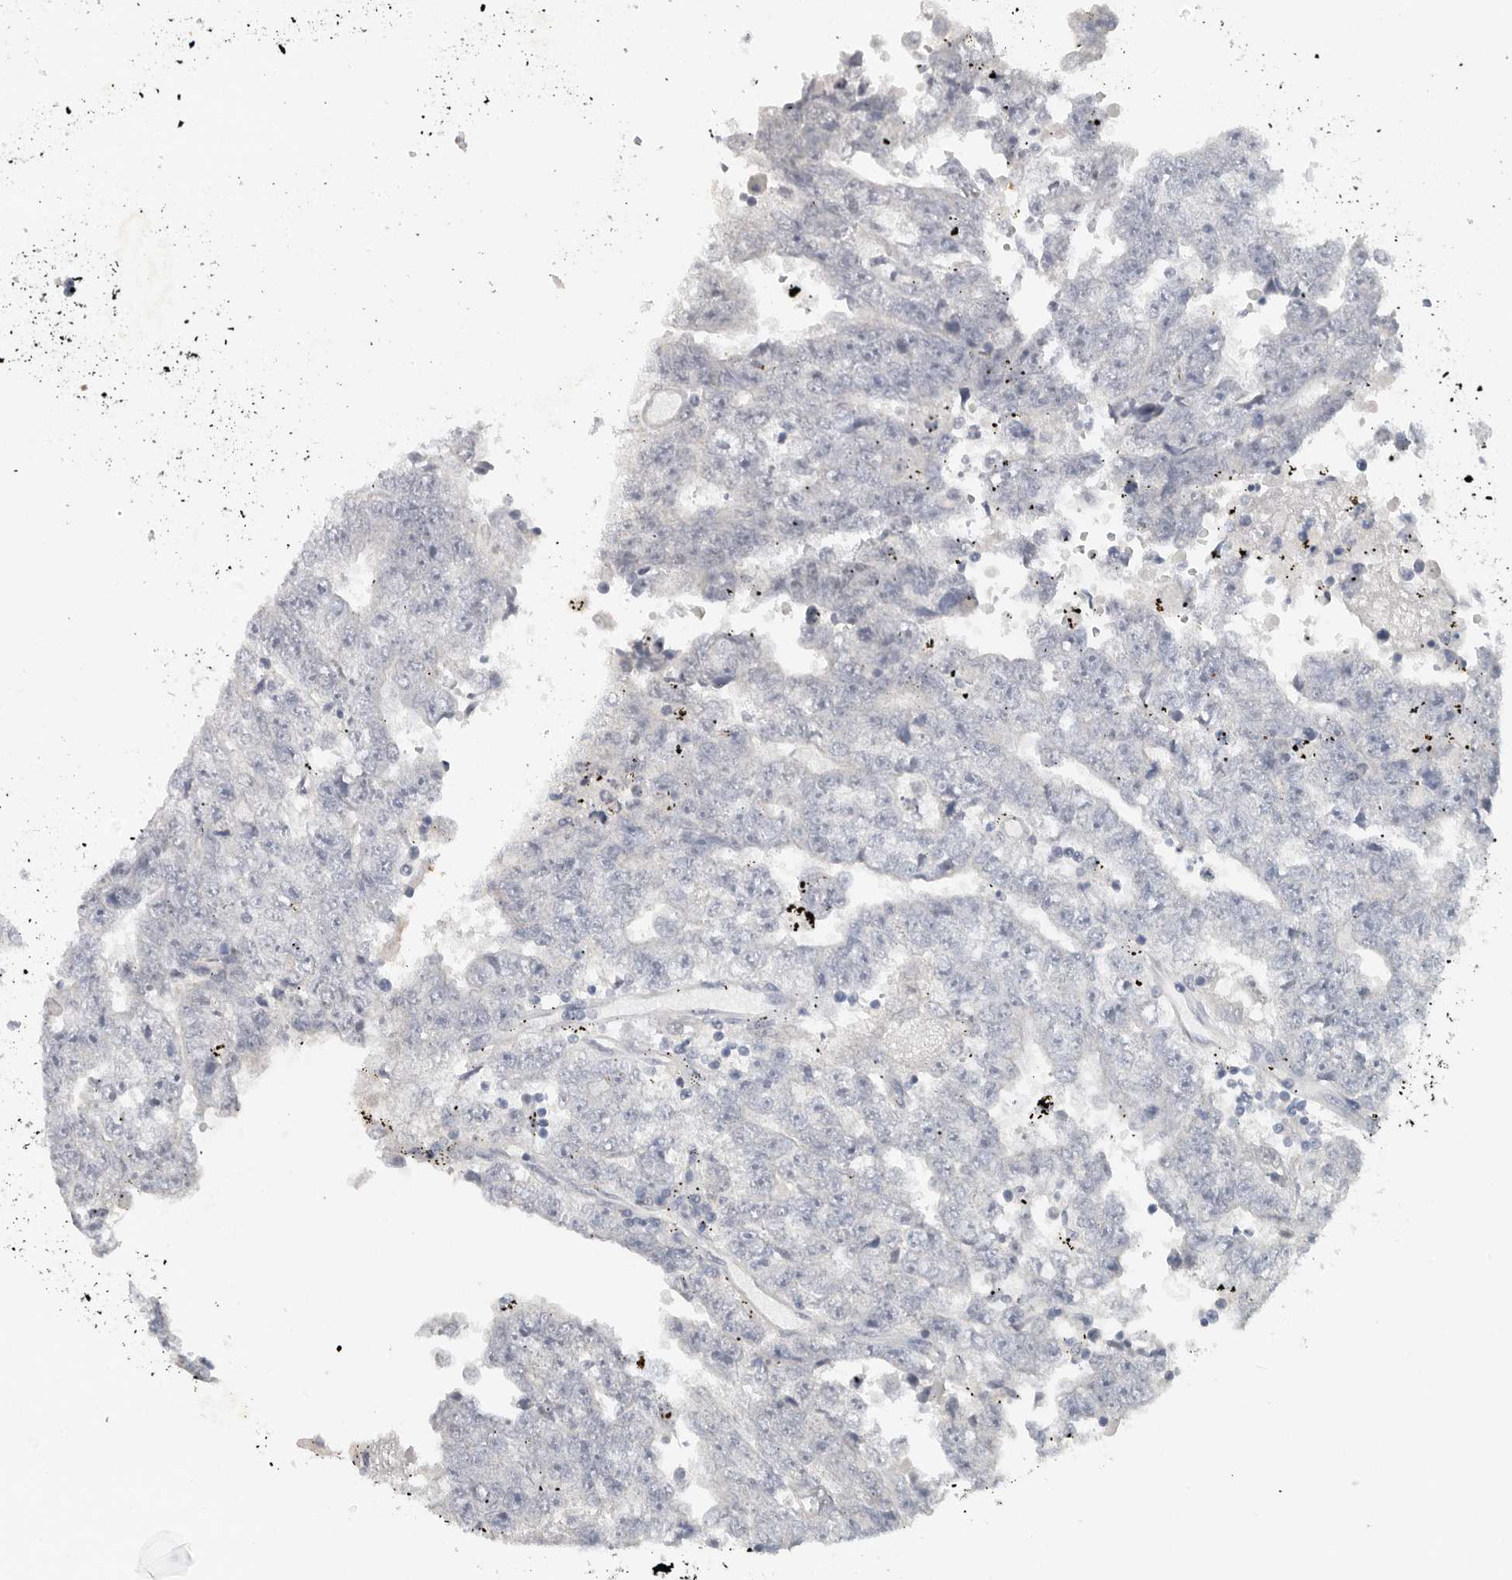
{"staining": {"intensity": "negative", "quantity": "none", "location": "none"}, "tissue": "testis cancer", "cell_type": "Tumor cells", "image_type": "cancer", "snomed": [{"axis": "morphology", "description": "Carcinoma, Embryonal, NOS"}, {"axis": "topography", "description": "Testis"}], "caption": "IHC histopathology image of testis cancer (embryonal carcinoma) stained for a protein (brown), which demonstrates no expression in tumor cells.", "gene": "REG4", "patient": {"sex": "male", "age": 25}}